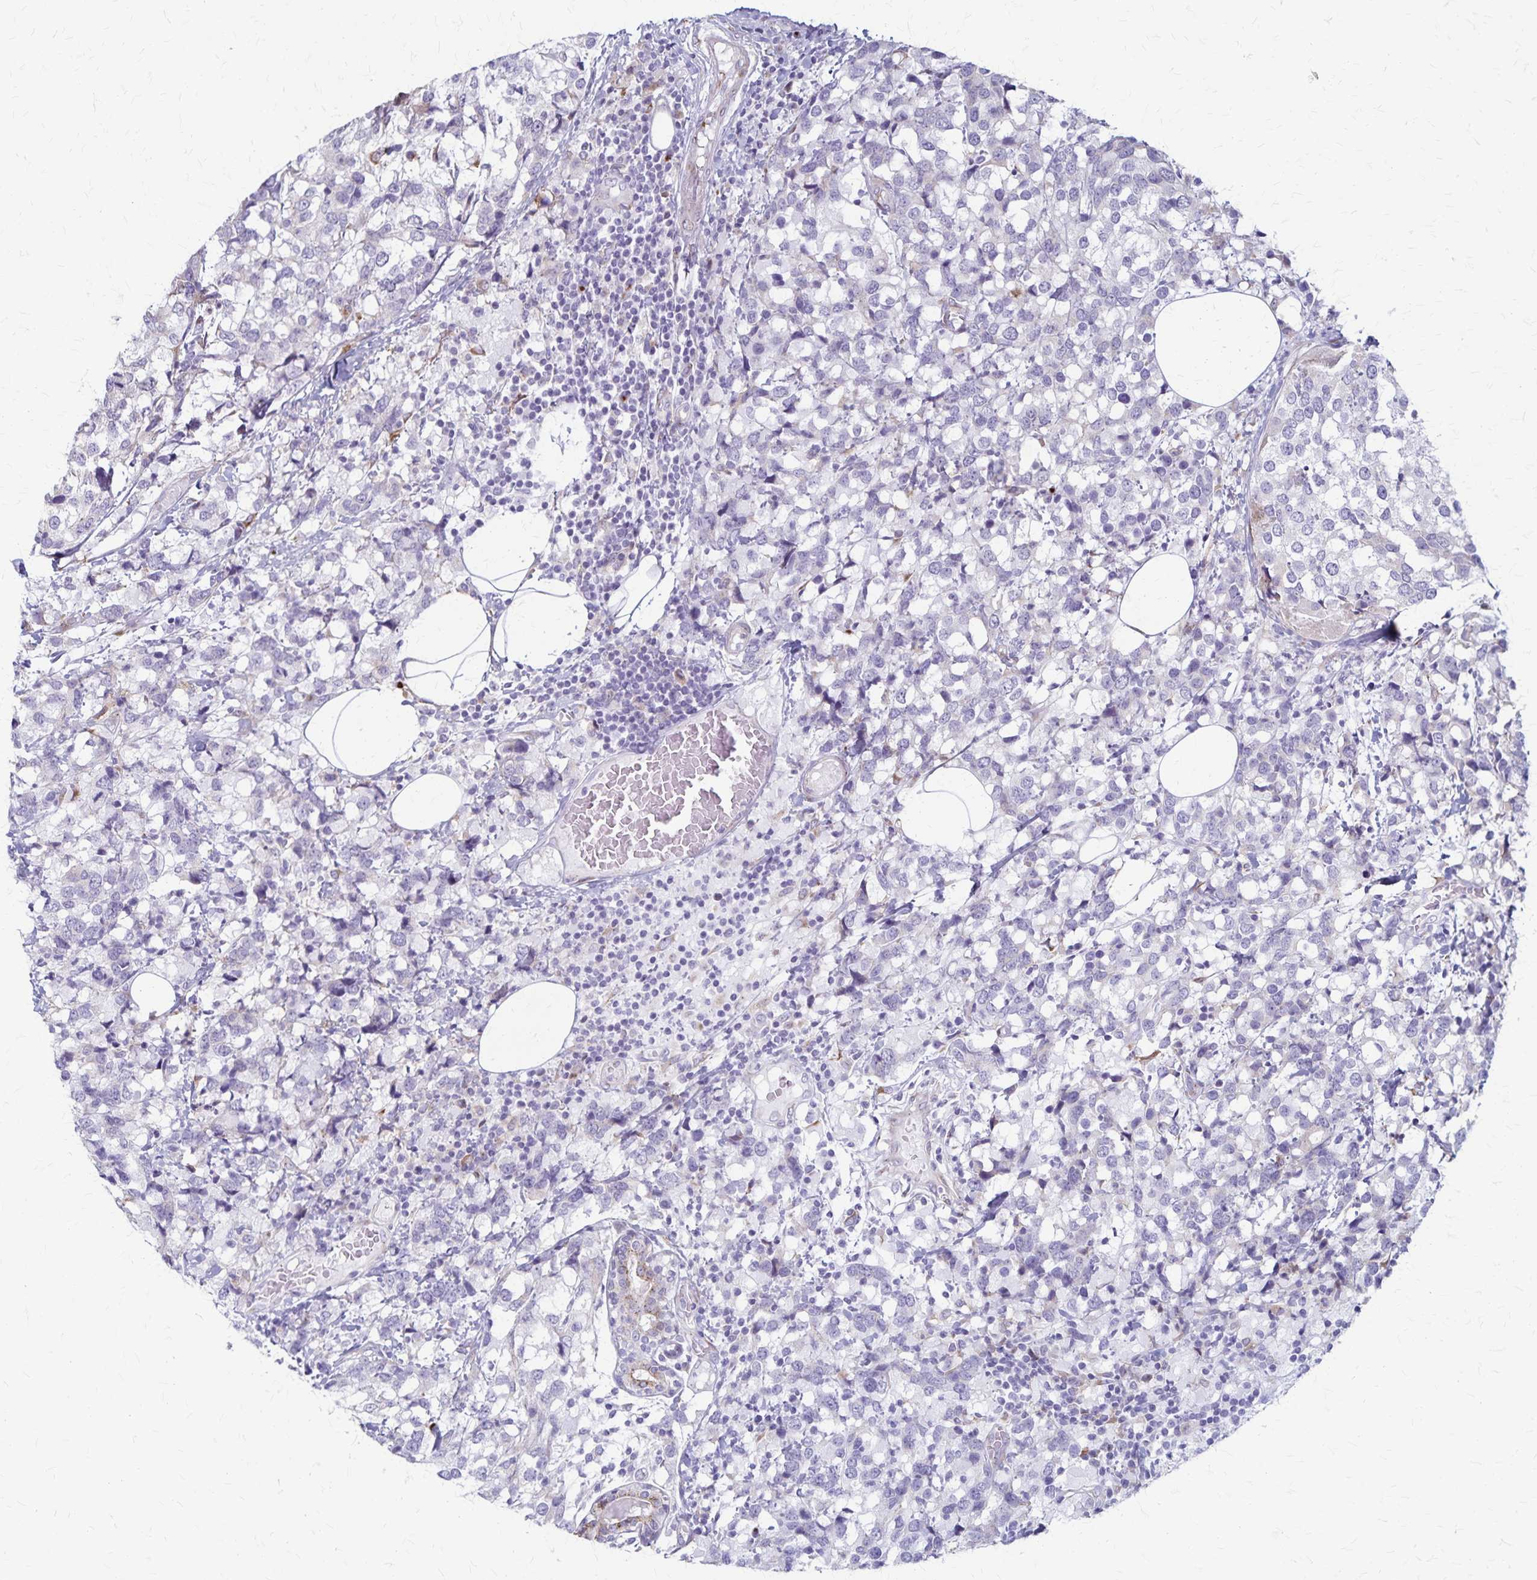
{"staining": {"intensity": "negative", "quantity": "none", "location": "none"}, "tissue": "breast cancer", "cell_type": "Tumor cells", "image_type": "cancer", "snomed": [{"axis": "morphology", "description": "Lobular carcinoma"}, {"axis": "topography", "description": "Breast"}], "caption": "Tumor cells are negative for protein expression in human breast cancer (lobular carcinoma).", "gene": "MCFD2", "patient": {"sex": "female", "age": 59}}